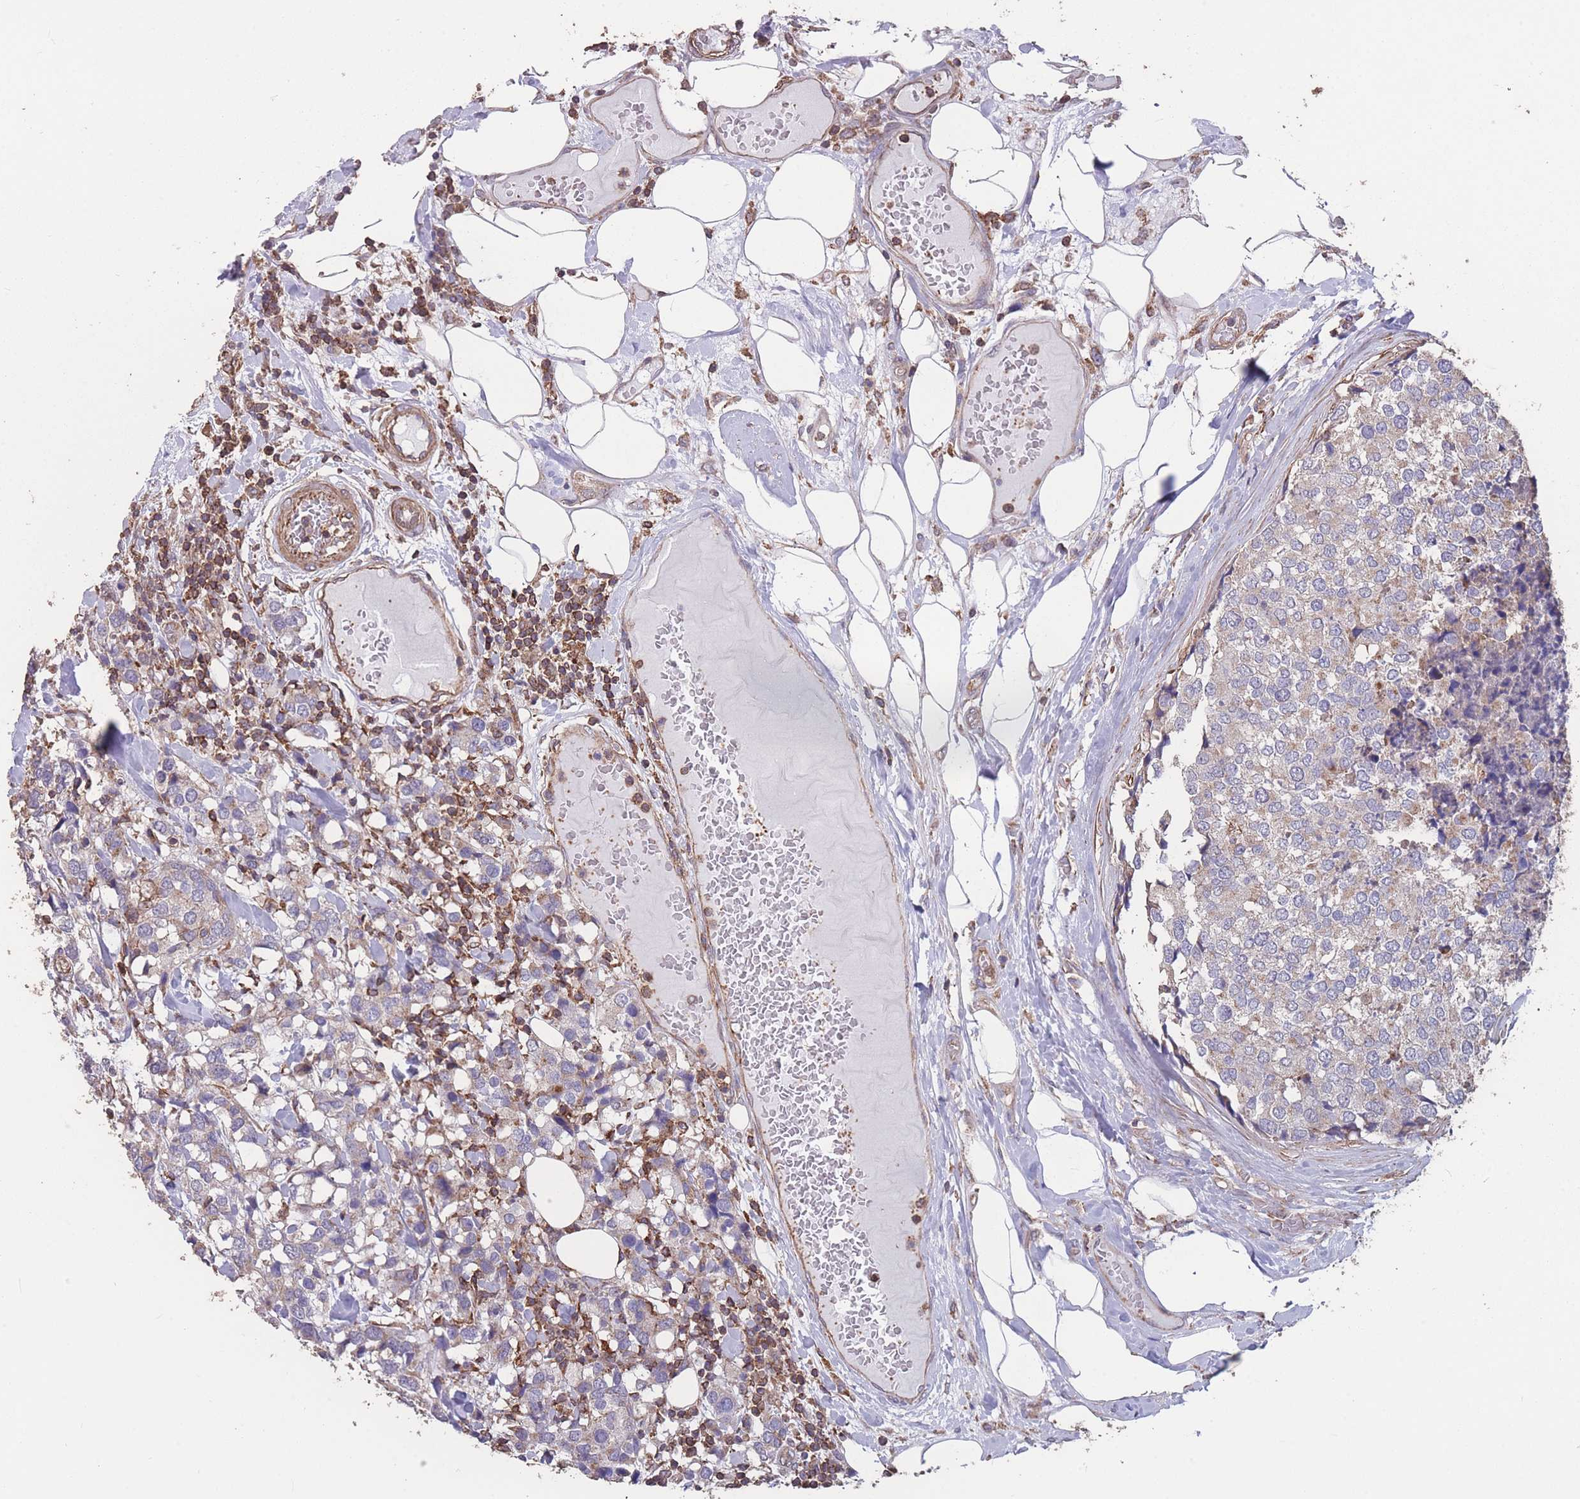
{"staining": {"intensity": "weak", "quantity": "<25%", "location": "cytoplasmic/membranous"}, "tissue": "breast cancer", "cell_type": "Tumor cells", "image_type": "cancer", "snomed": [{"axis": "morphology", "description": "Lobular carcinoma"}, {"axis": "topography", "description": "Breast"}], "caption": "DAB (3,3'-diaminobenzidine) immunohistochemical staining of breast lobular carcinoma displays no significant expression in tumor cells.", "gene": "NUDT21", "patient": {"sex": "female", "age": 59}}